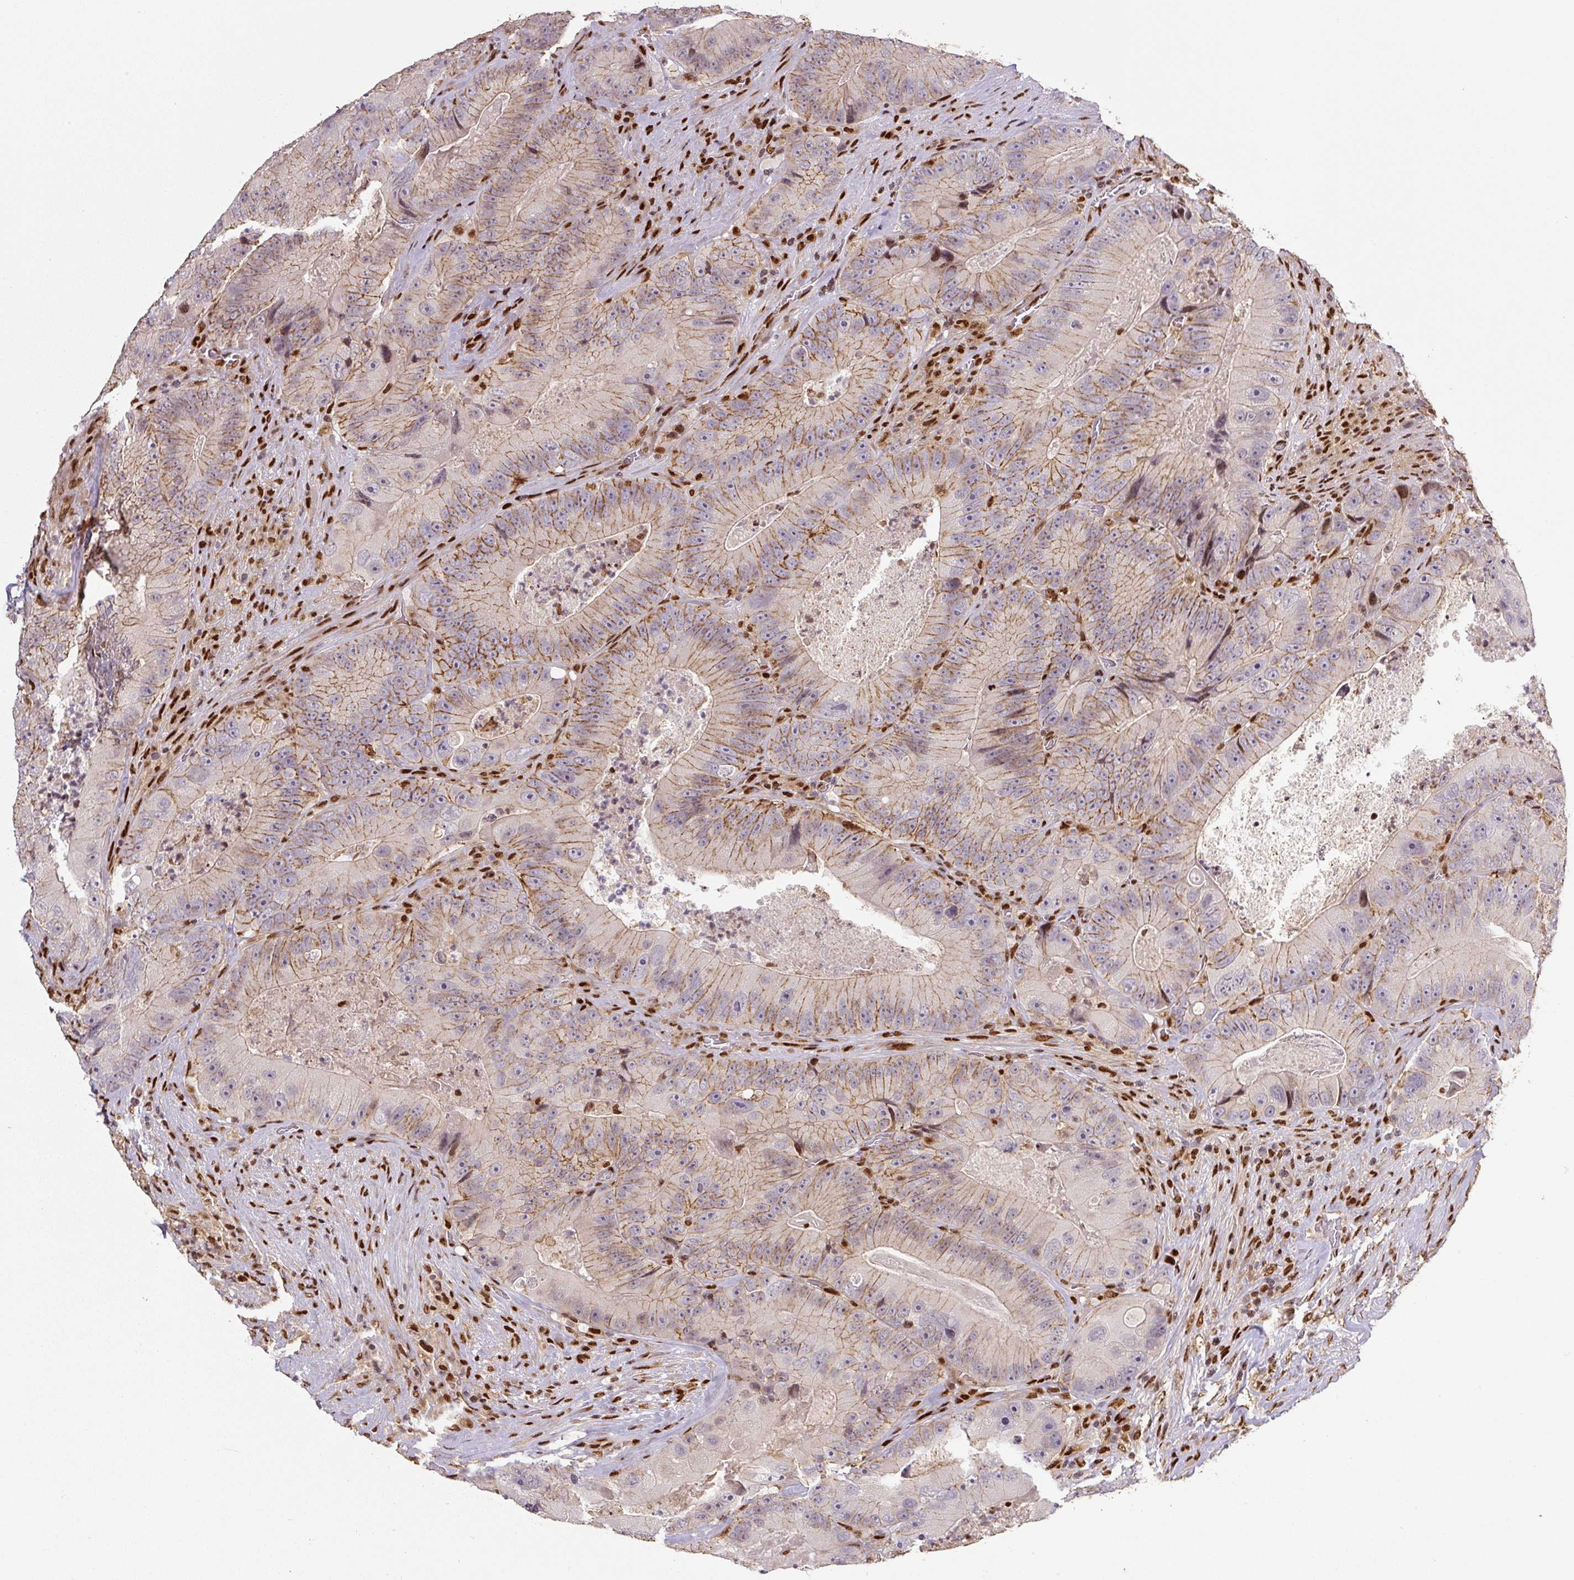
{"staining": {"intensity": "moderate", "quantity": ">75%", "location": "cytoplasmic/membranous"}, "tissue": "colorectal cancer", "cell_type": "Tumor cells", "image_type": "cancer", "snomed": [{"axis": "morphology", "description": "Adenocarcinoma, NOS"}, {"axis": "topography", "description": "Colon"}], "caption": "A photomicrograph of colorectal adenocarcinoma stained for a protein shows moderate cytoplasmic/membranous brown staining in tumor cells.", "gene": "PYDC2", "patient": {"sex": "female", "age": 86}}